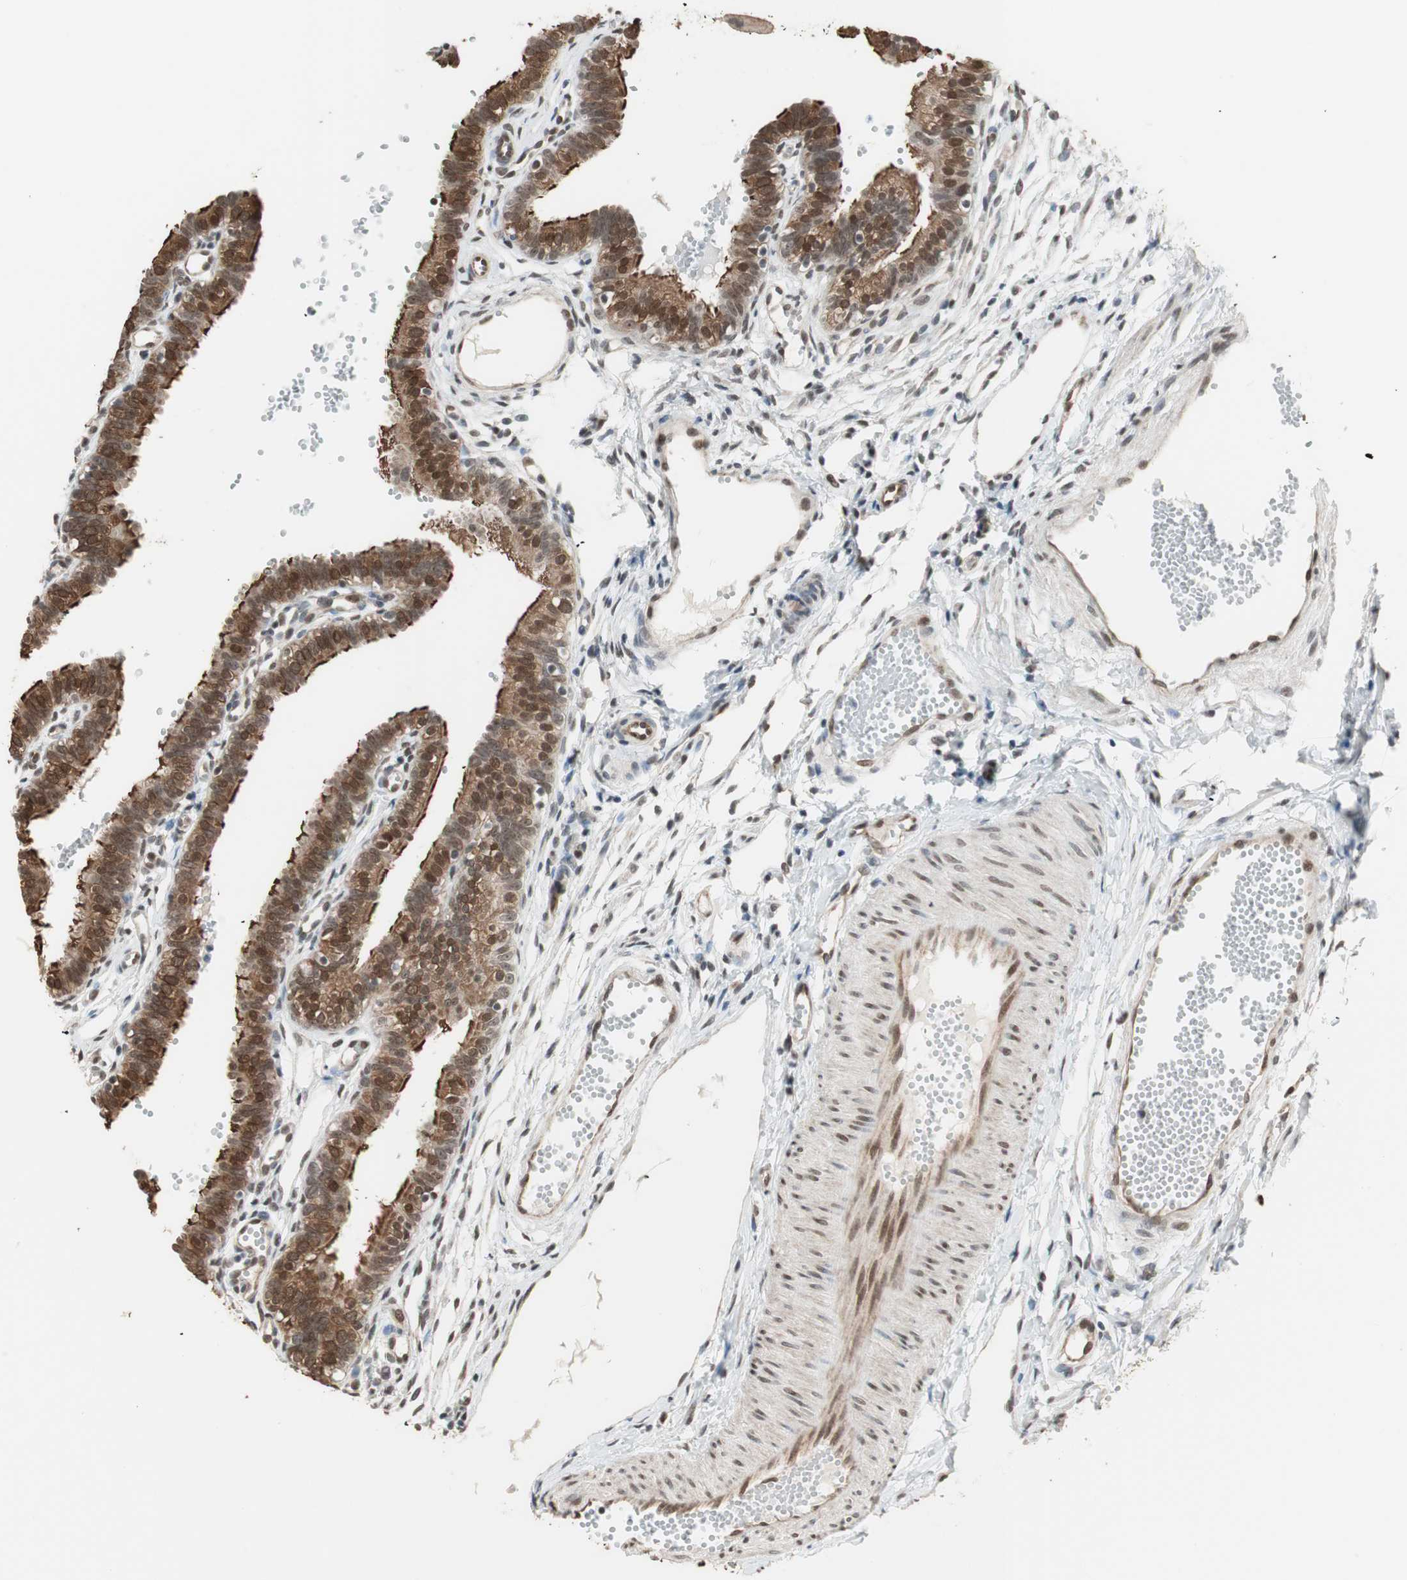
{"staining": {"intensity": "strong", "quantity": ">75%", "location": "cytoplasmic/membranous,nuclear"}, "tissue": "fallopian tube", "cell_type": "Glandular cells", "image_type": "normal", "snomed": [{"axis": "morphology", "description": "Normal tissue, NOS"}, {"axis": "topography", "description": "Fallopian tube"}, {"axis": "topography", "description": "Placenta"}], "caption": "Strong cytoplasmic/membranous,nuclear staining is present in about >75% of glandular cells in normal fallopian tube.", "gene": "ZBTB17", "patient": {"sex": "female", "age": 34}}